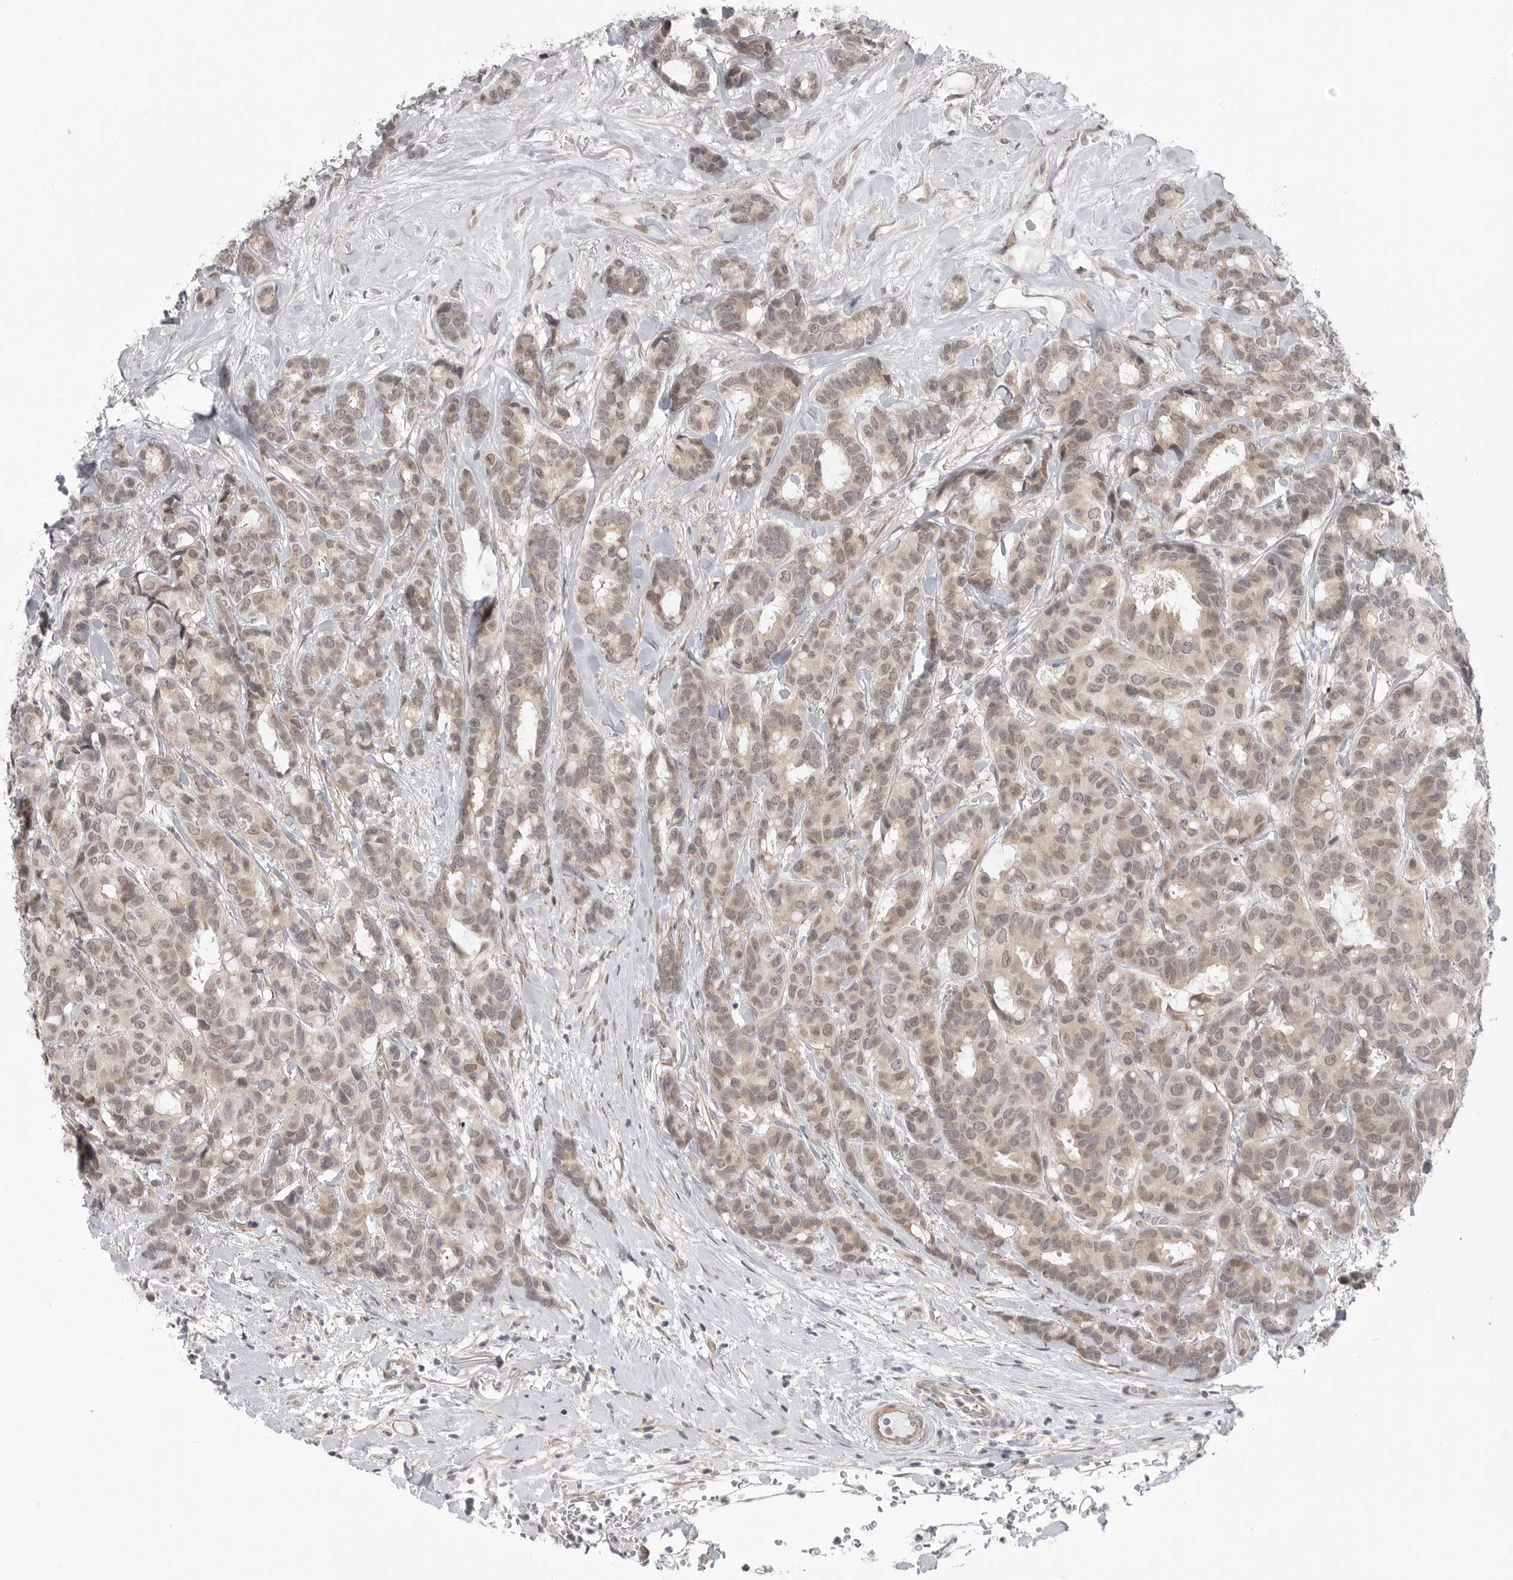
{"staining": {"intensity": "weak", "quantity": ">75%", "location": "nuclear"}, "tissue": "breast cancer", "cell_type": "Tumor cells", "image_type": "cancer", "snomed": [{"axis": "morphology", "description": "Duct carcinoma"}, {"axis": "topography", "description": "Breast"}], "caption": "The photomicrograph exhibits staining of breast cancer, revealing weak nuclear protein positivity (brown color) within tumor cells.", "gene": "GGT6", "patient": {"sex": "female", "age": 87}}